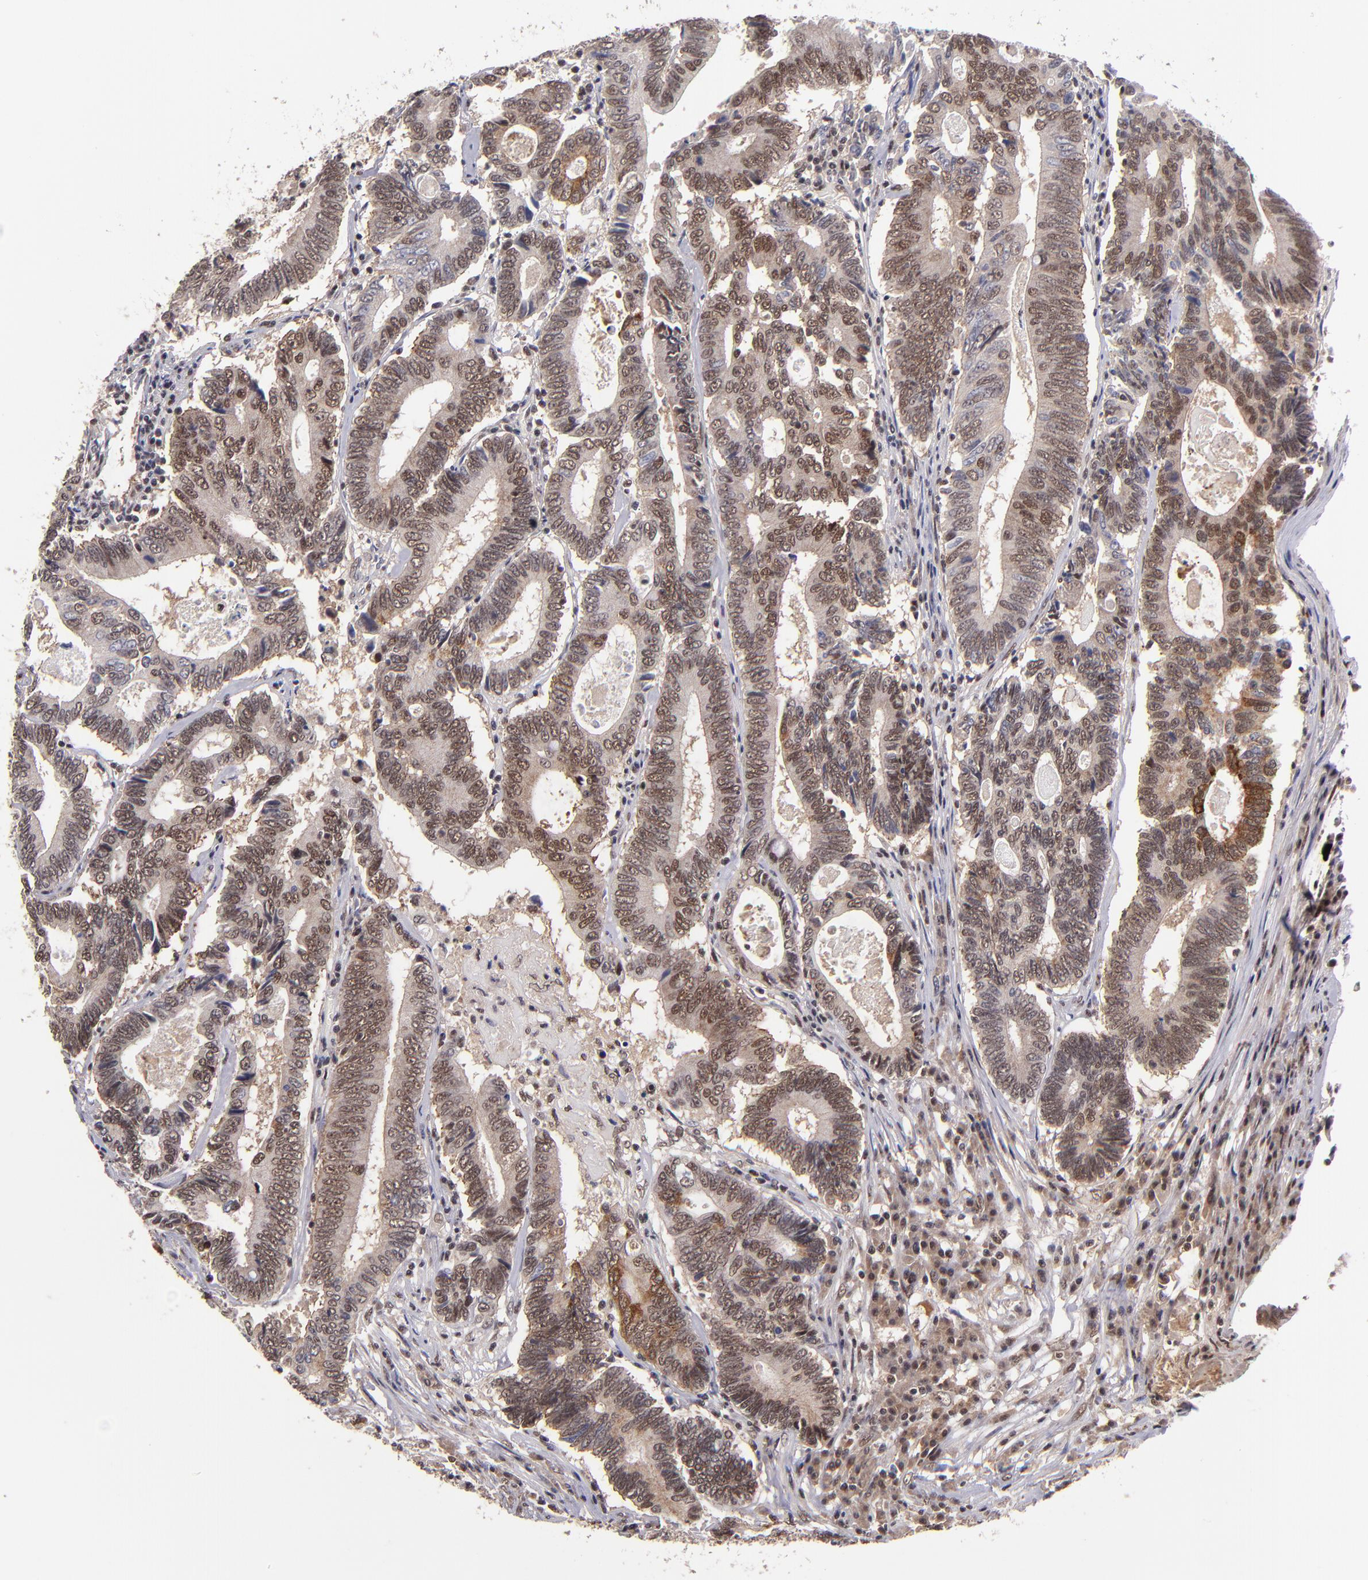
{"staining": {"intensity": "moderate", "quantity": ">75%", "location": "nuclear"}, "tissue": "colorectal cancer", "cell_type": "Tumor cells", "image_type": "cancer", "snomed": [{"axis": "morphology", "description": "Adenocarcinoma, NOS"}, {"axis": "topography", "description": "Colon"}], "caption": "Human colorectal cancer stained with a brown dye shows moderate nuclear positive staining in about >75% of tumor cells.", "gene": "EP300", "patient": {"sex": "female", "age": 78}}